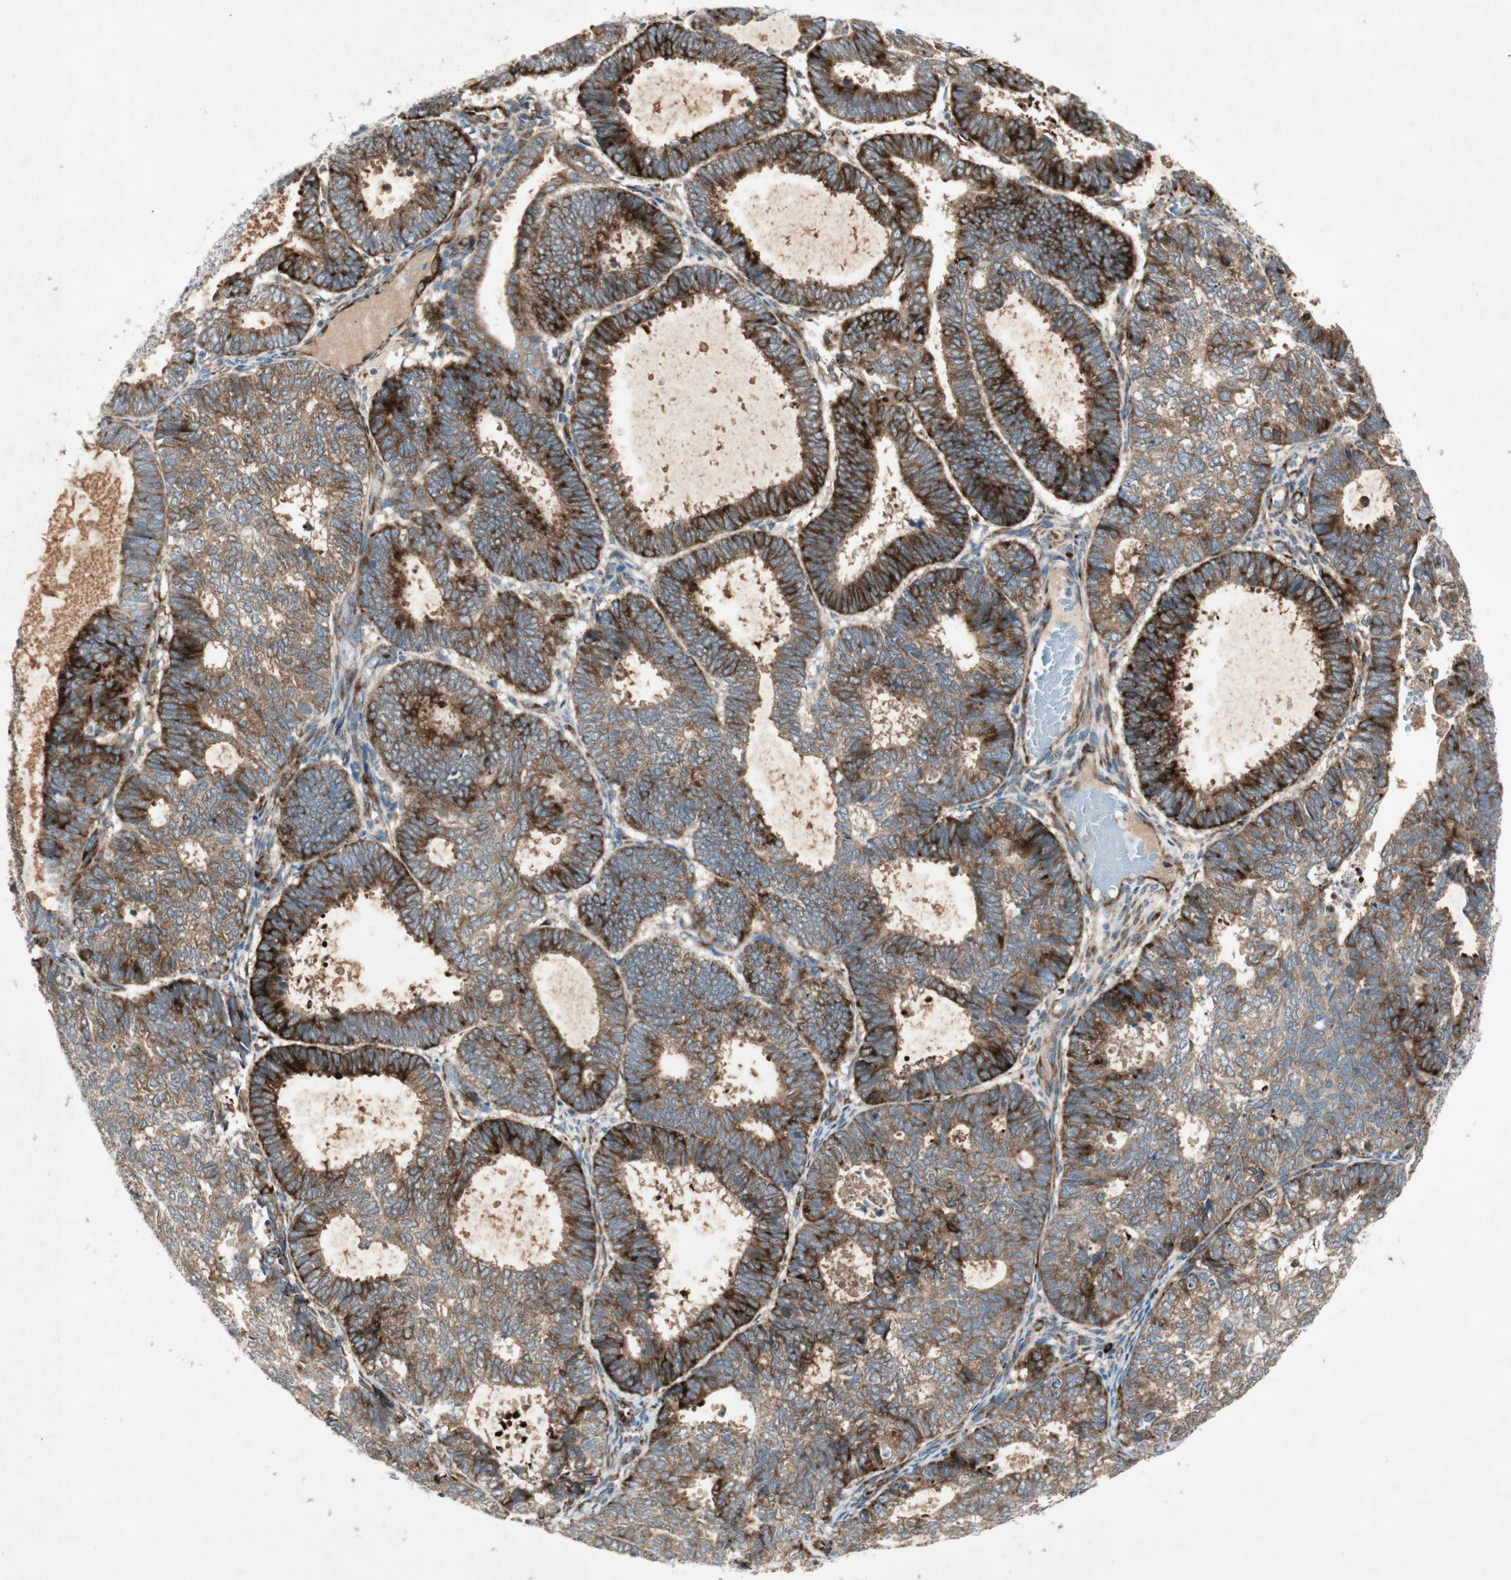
{"staining": {"intensity": "strong", "quantity": ">75%", "location": "cytoplasmic/membranous"}, "tissue": "endometrial cancer", "cell_type": "Tumor cells", "image_type": "cancer", "snomed": [{"axis": "morphology", "description": "Adenocarcinoma, NOS"}, {"axis": "topography", "description": "Uterus"}], "caption": "Endometrial cancer was stained to show a protein in brown. There is high levels of strong cytoplasmic/membranous positivity in approximately >75% of tumor cells. Nuclei are stained in blue.", "gene": "APOO", "patient": {"sex": "female", "age": 60}}